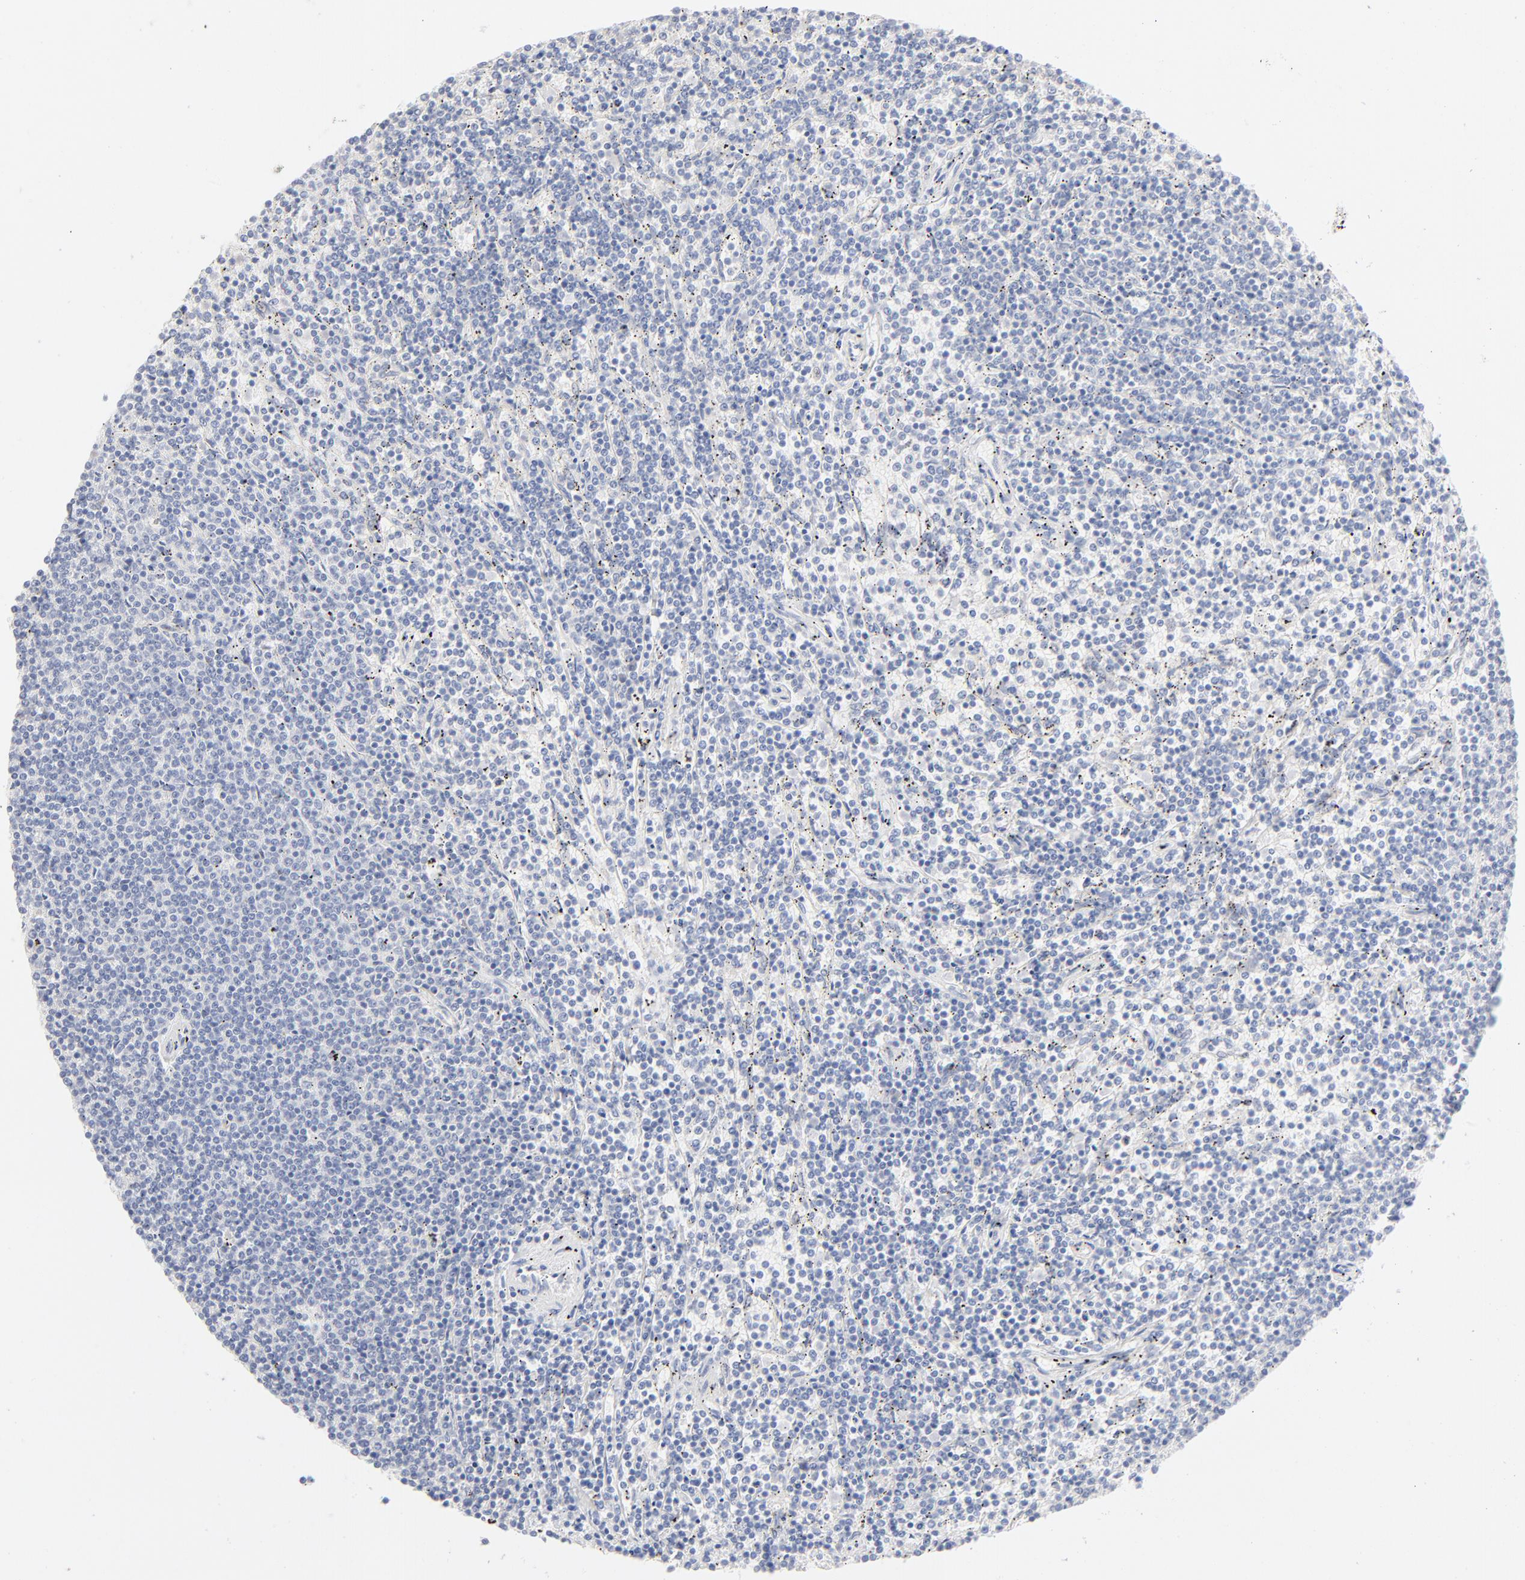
{"staining": {"intensity": "negative", "quantity": "none", "location": "none"}, "tissue": "lymphoma", "cell_type": "Tumor cells", "image_type": "cancer", "snomed": [{"axis": "morphology", "description": "Malignant lymphoma, non-Hodgkin's type, Low grade"}, {"axis": "topography", "description": "Spleen"}], "caption": "A photomicrograph of lymphoma stained for a protein demonstrates no brown staining in tumor cells.", "gene": "ONECUT1", "patient": {"sex": "female", "age": 50}}